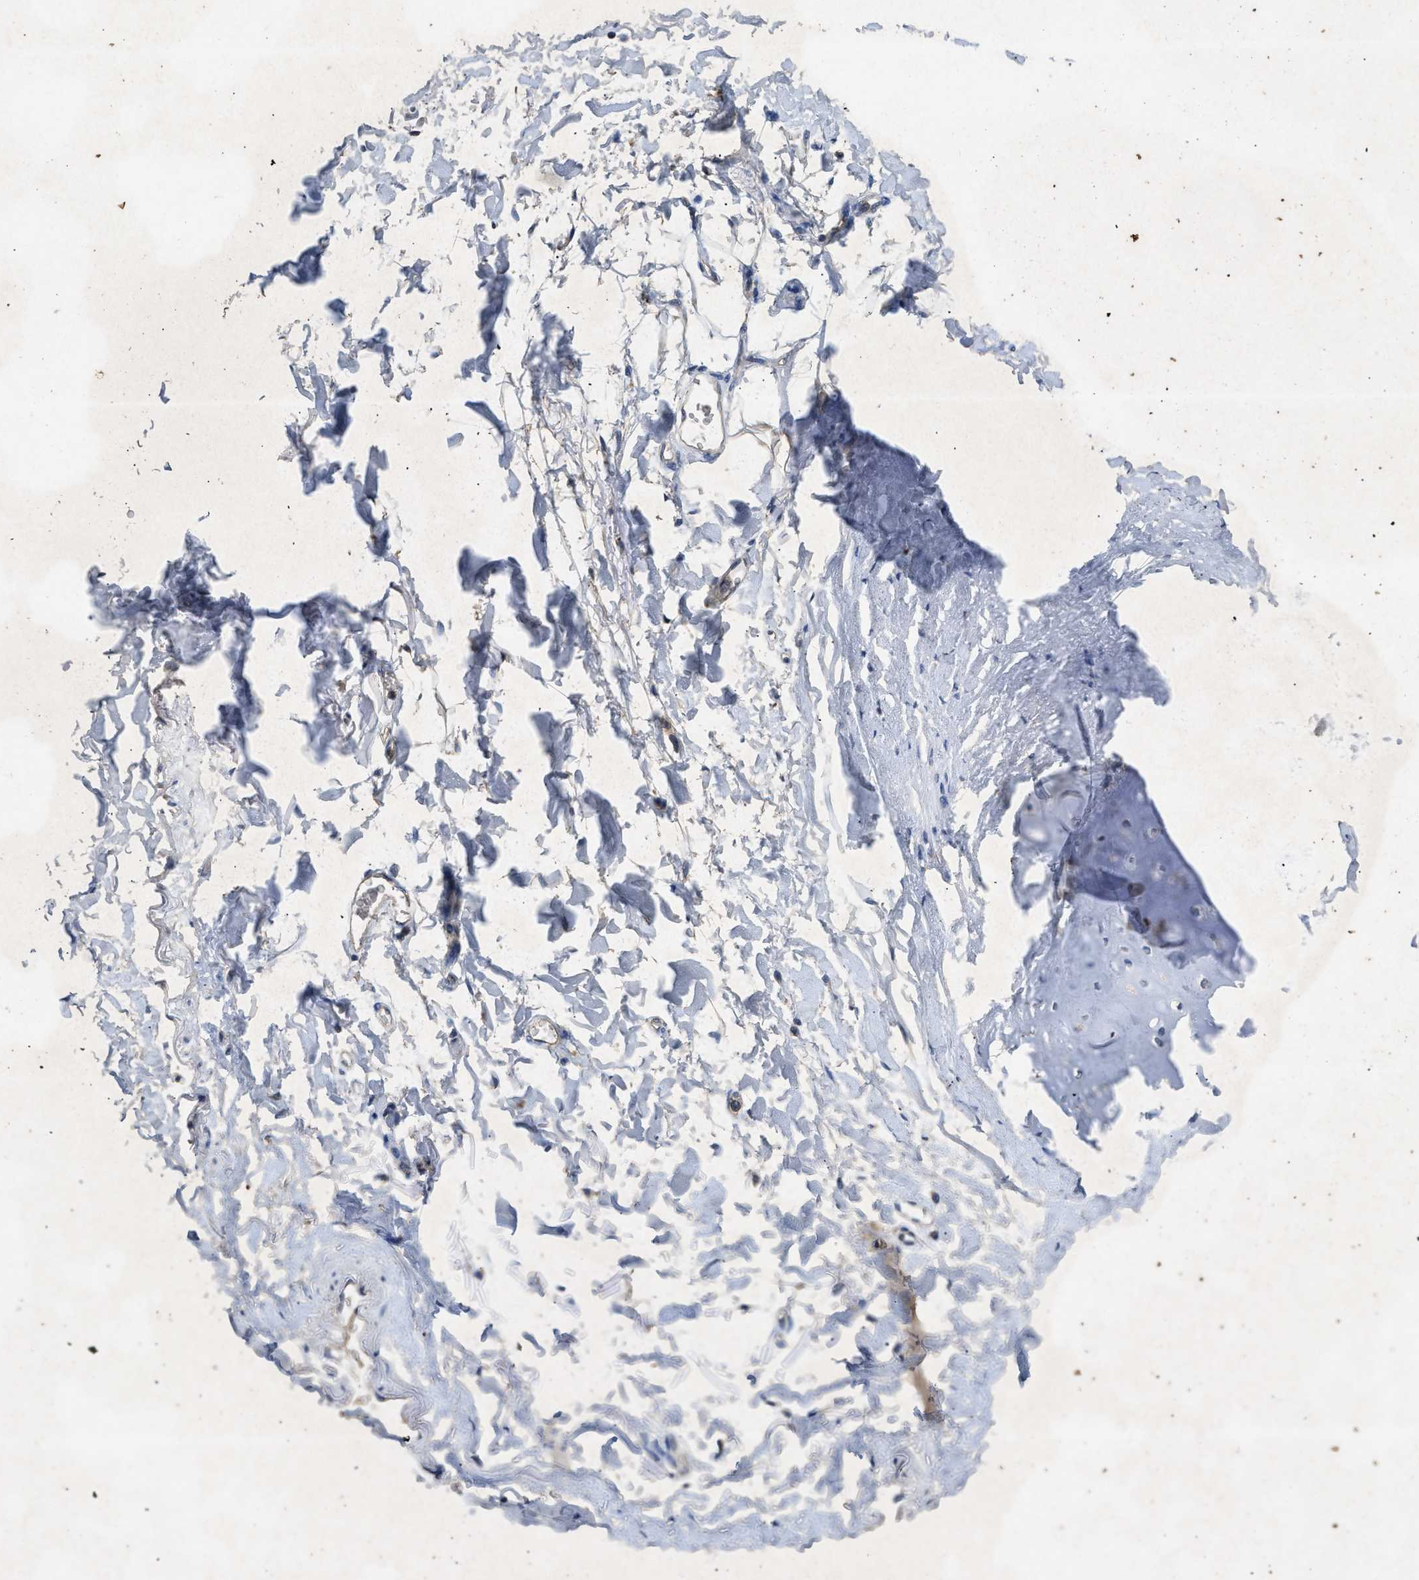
{"staining": {"intensity": "negative", "quantity": "none", "location": "none"}, "tissue": "adipose tissue", "cell_type": "Adipocytes", "image_type": "normal", "snomed": [{"axis": "morphology", "description": "Normal tissue, NOS"}, {"axis": "topography", "description": "Cartilage tissue"}, {"axis": "topography", "description": "Bronchus"}], "caption": "IHC micrograph of unremarkable adipose tissue stained for a protein (brown), which exhibits no expression in adipocytes.", "gene": "PPP3CA", "patient": {"sex": "female", "age": 73}}